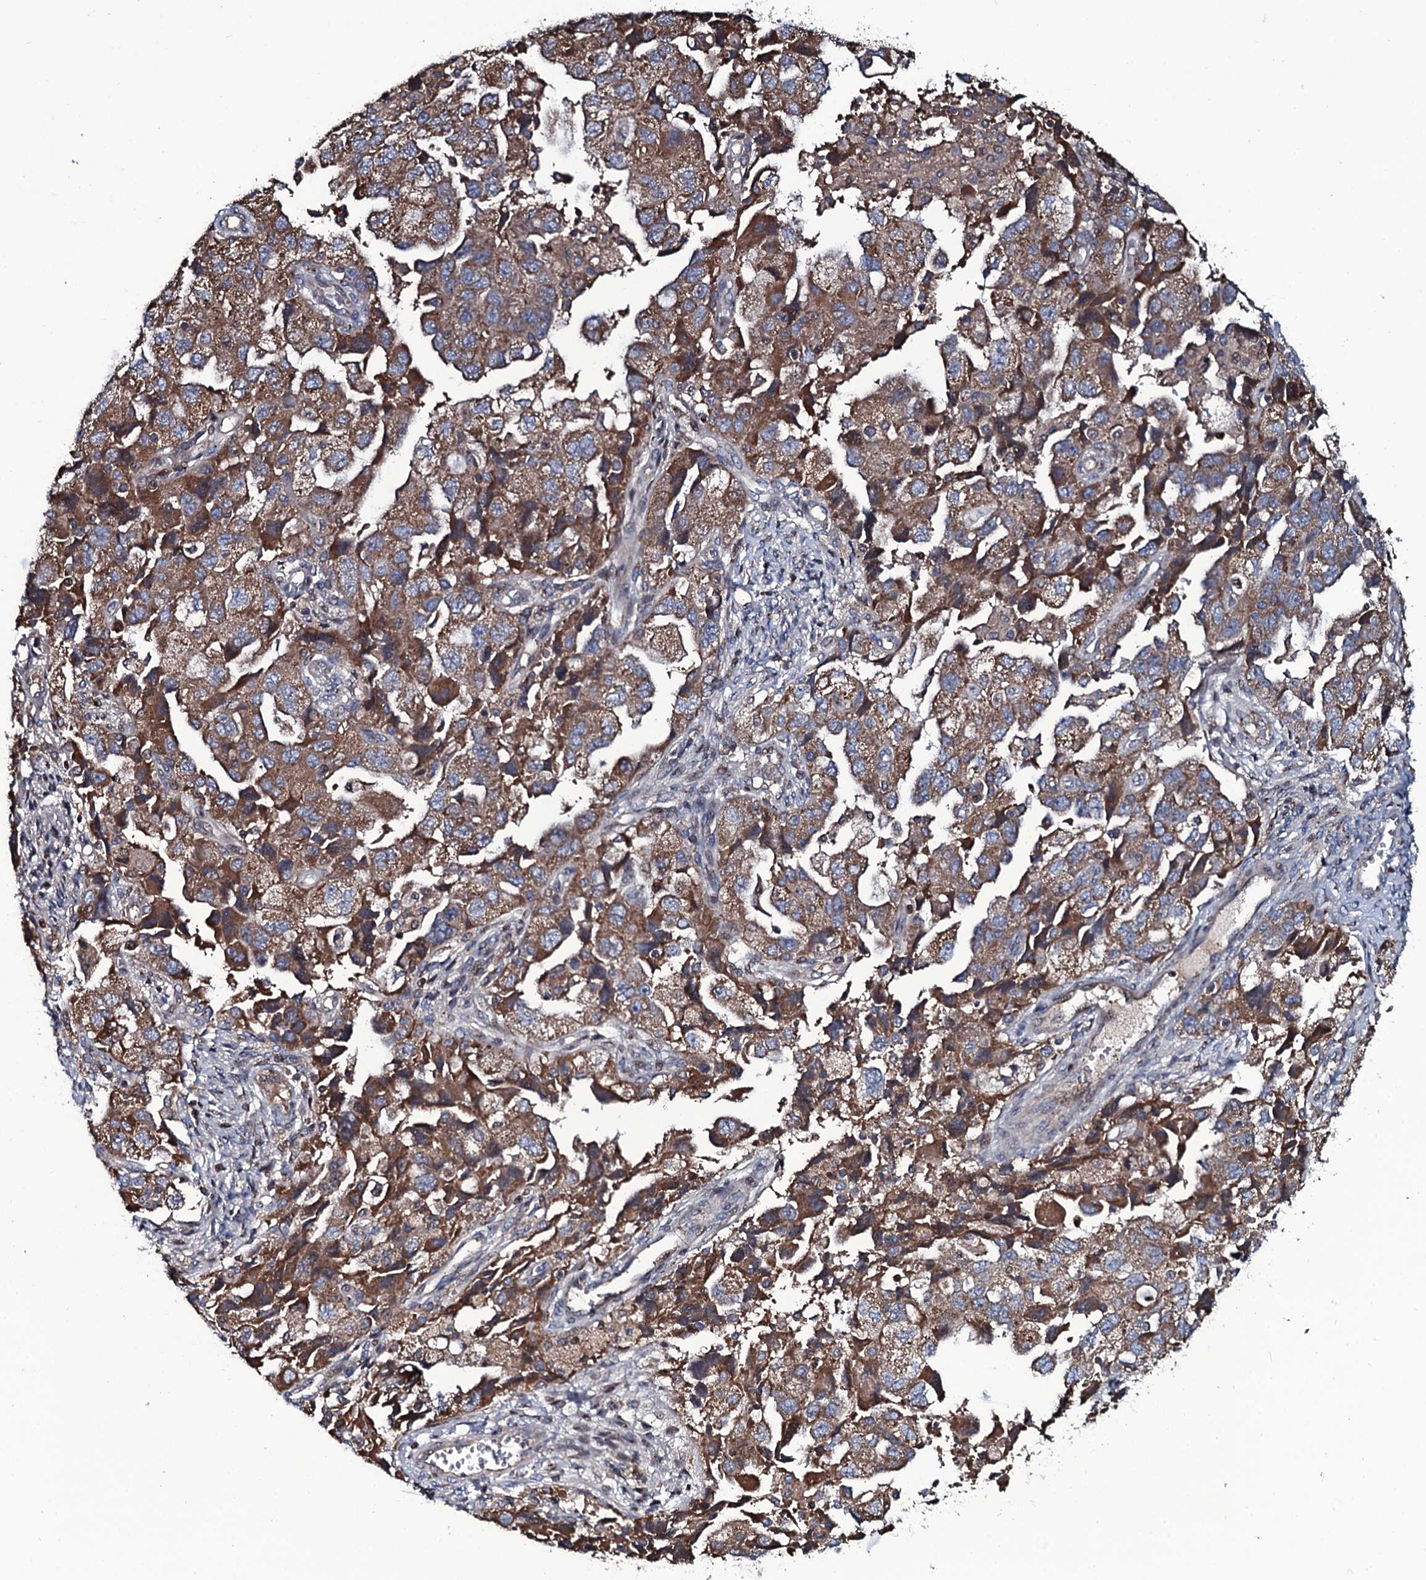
{"staining": {"intensity": "moderate", "quantity": ">75%", "location": "cytoplasmic/membranous"}, "tissue": "ovarian cancer", "cell_type": "Tumor cells", "image_type": "cancer", "snomed": [{"axis": "morphology", "description": "Carcinoma, NOS"}, {"axis": "morphology", "description": "Cystadenocarcinoma, serous, NOS"}, {"axis": "topography", "description": "Ovary"}], "caption": "A photomicrograph of human ovarian cancer (serous cystadenocarcinoma) stained for a protein exhibits moderate cytoplasmic/membranous brown staining in tumor cells.", "gene": "PLET1", "patient": {"sex": "female", "age": 69}}